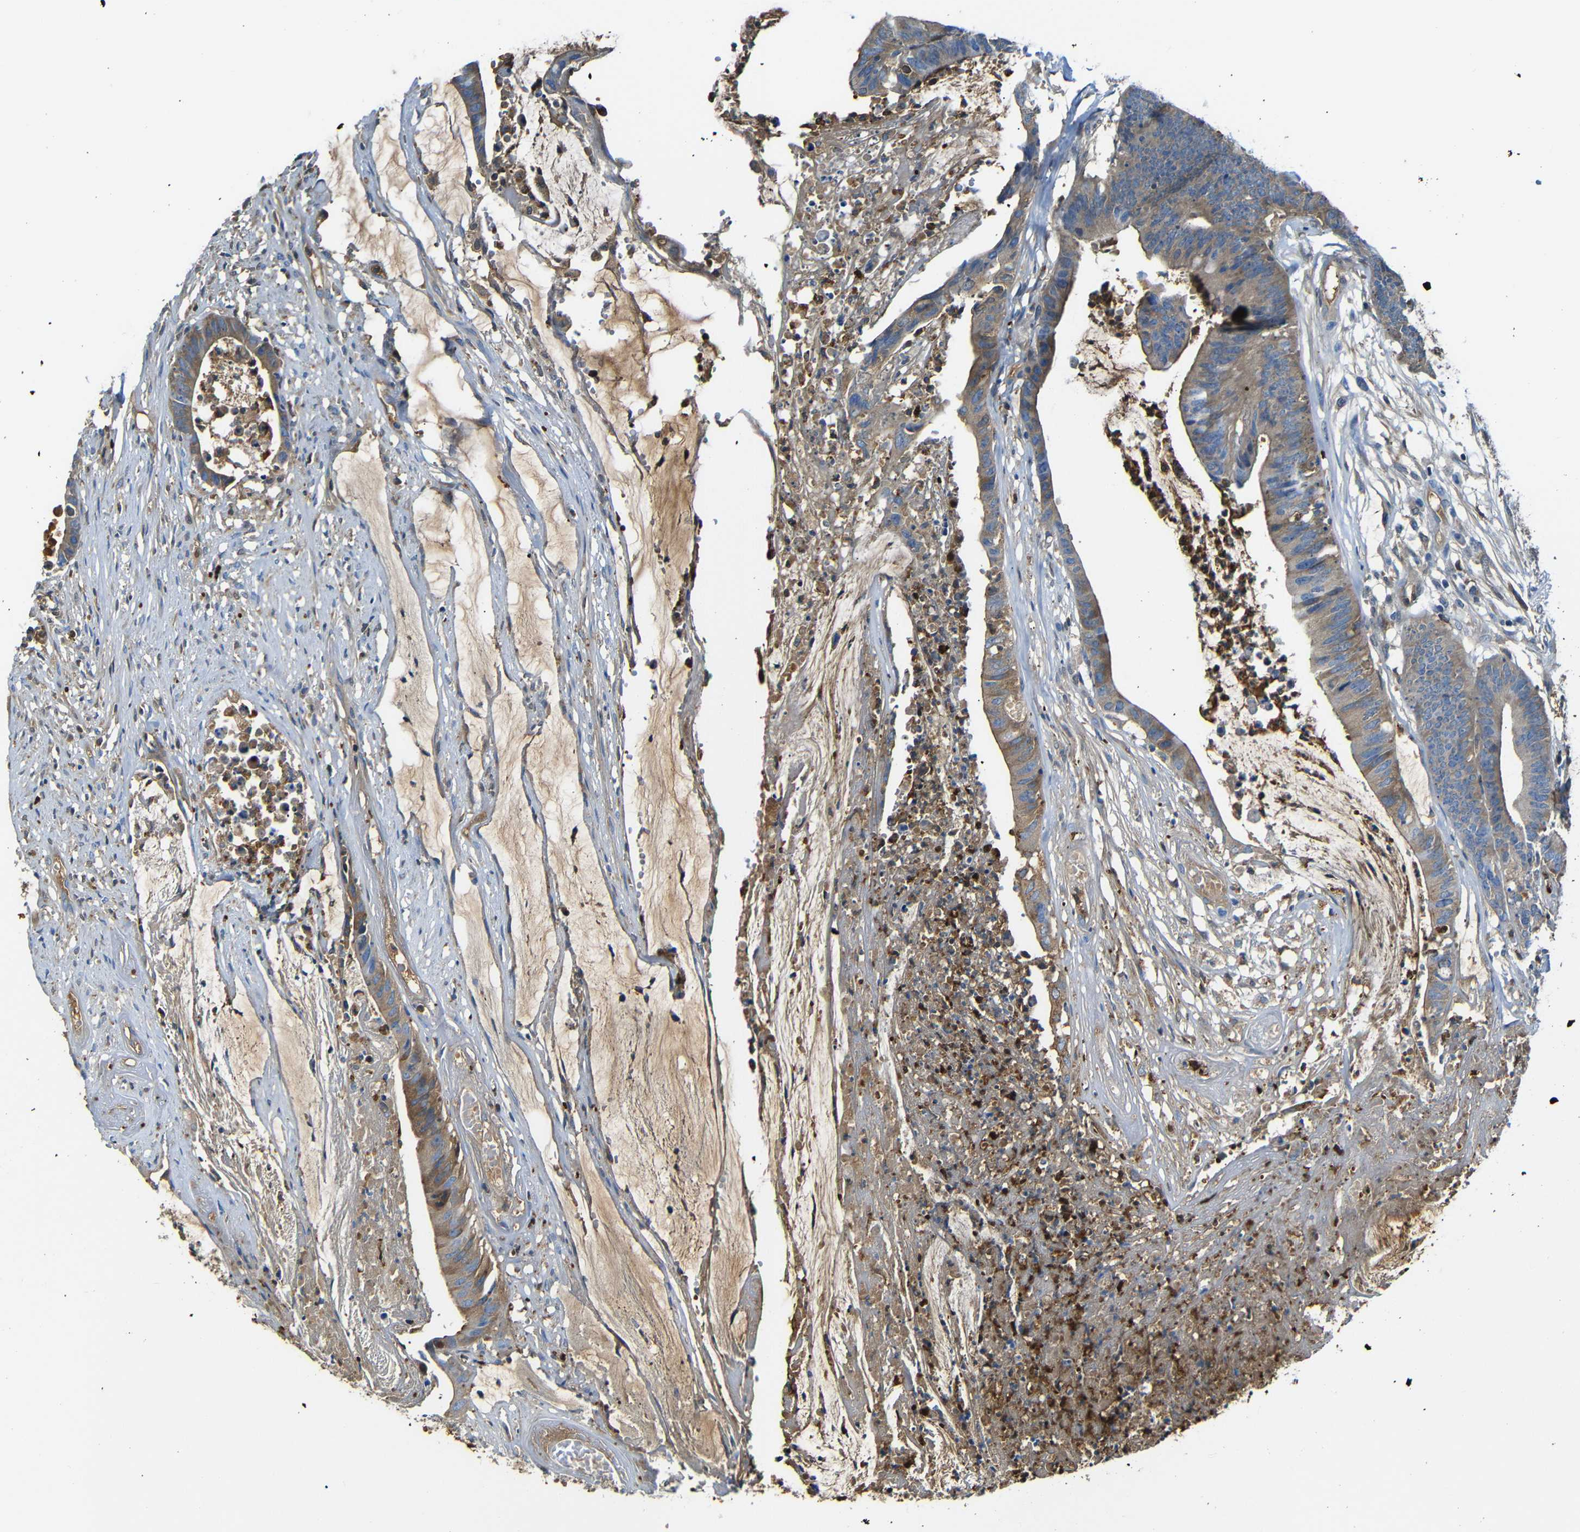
{"staining": {"intensity": "weak", "quantity": ">75%", "location": "cytoplasmic/membranous"}, "tissue": "colorectal cancer", "cell_type": "Tumor cells", "image_type": "cancer", "snomed": [{"axis": "morphology", "description": "Adenocarcinoma, NOS"}, {"axis": "topography", "description": "Rectum"}], "caption": "Protein staining of colorectal adenocarcinoma tissue demonstrates weak cytoplasmic/membranous positivity in about >75% of tumor cells.", "gene": "SERPINA1", "patient": {"sex": "female", "age": 66}}